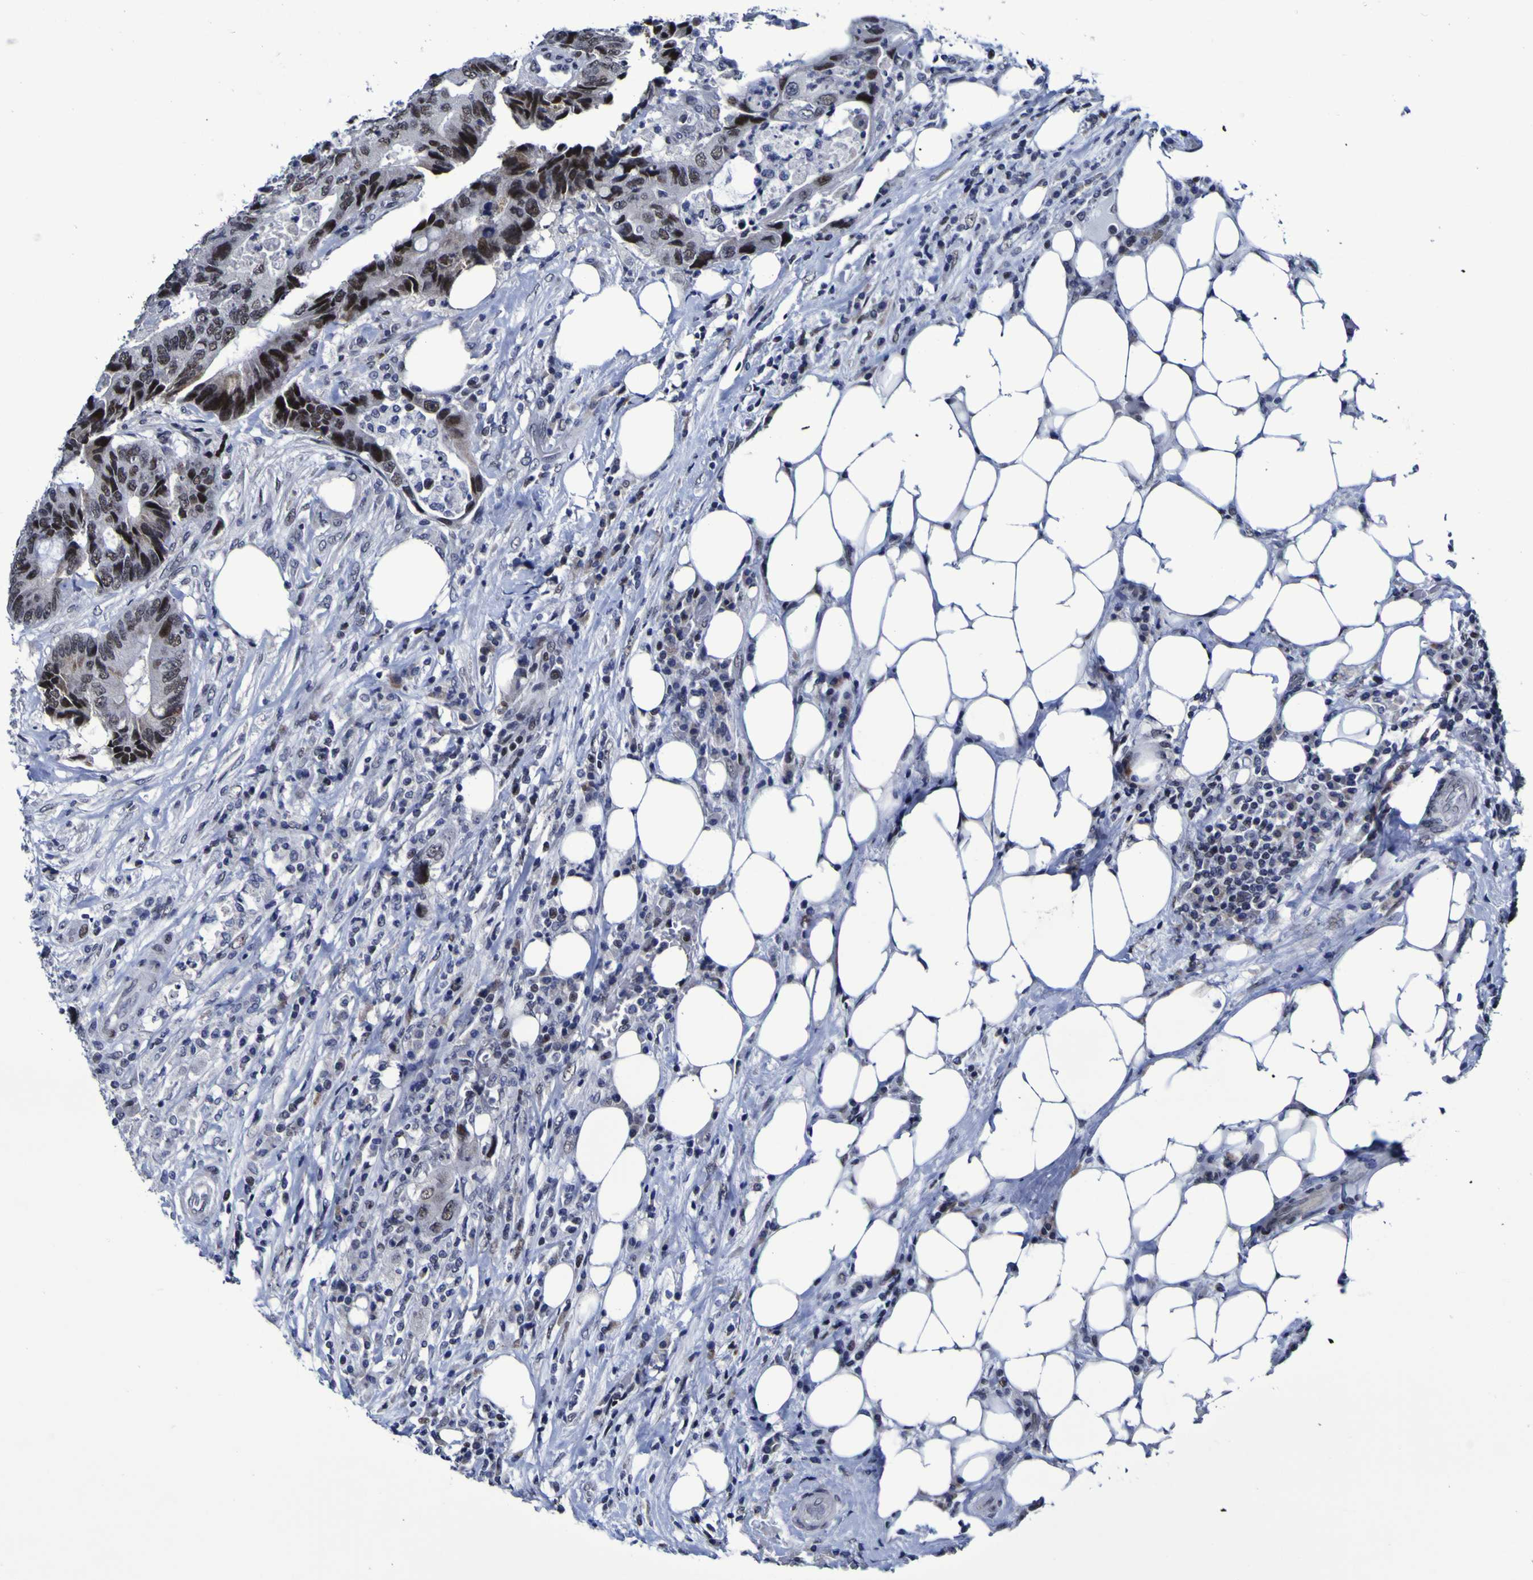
{"staining": {"intensity": "strong", "quantity": "25%-75%", "location": "nuclear"}, "tissue": "colorectal cancer", "cell_type": "Tumor cells", "image_type": "cancer", "snomed": [{"axis": "morphology", "description": "Adenocarcinoma, NOS"}, {"axis": "topography", "description": "Colon"}], "caption": "Immunohistochemical staining of human colorectal cancer (adenocarcinoma) reveals high levels of strong nuclear staining in about 25%-75% of tumor cells. The staining was performed using DAB to visualize the protein expression in brown, while the nuclei were stained in blue with hematoxylin (Magnification: 20x).", "gene": "MBD3", "patient": {"sex": "male", "age": 71}}